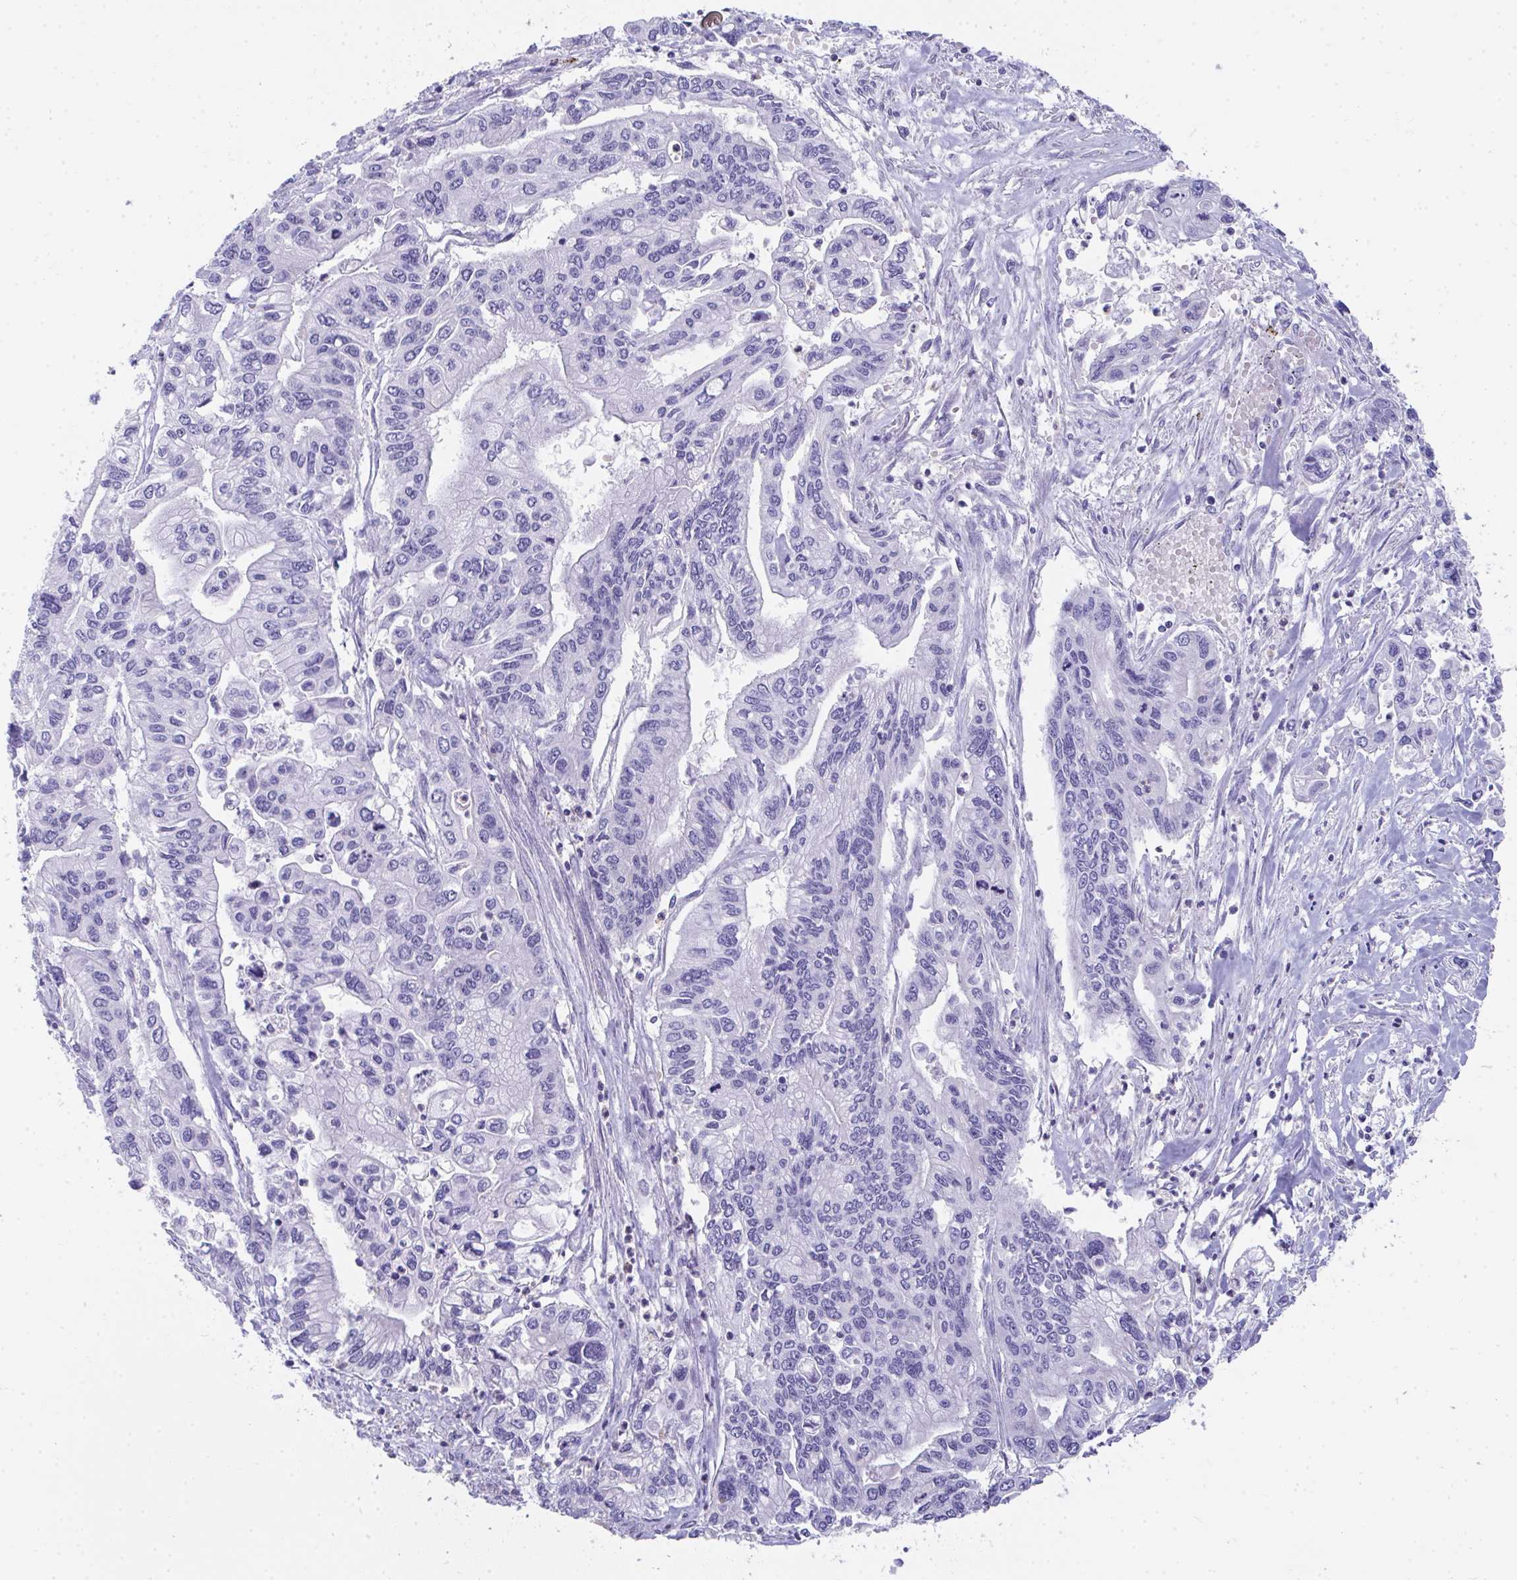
{"staining": {"intensity": "negative", "quantity": "none", "location": "none"}, "tissue": "pancreatic cancer", "cell_type": "Tumor cells", "image_type": "cancer", "snomed": [{"axis": "morphology", "description": "Adenocarcinoma, NOS"}, {"axis": "topography", "description": "Pancreas"}], "caption": "A histopathology image of pancreatic adenocarcinoma stained for a protein displays no brown staining in tumor cells.", "gene": "COA5", "patient": {"sex": "male", "age": 62}}